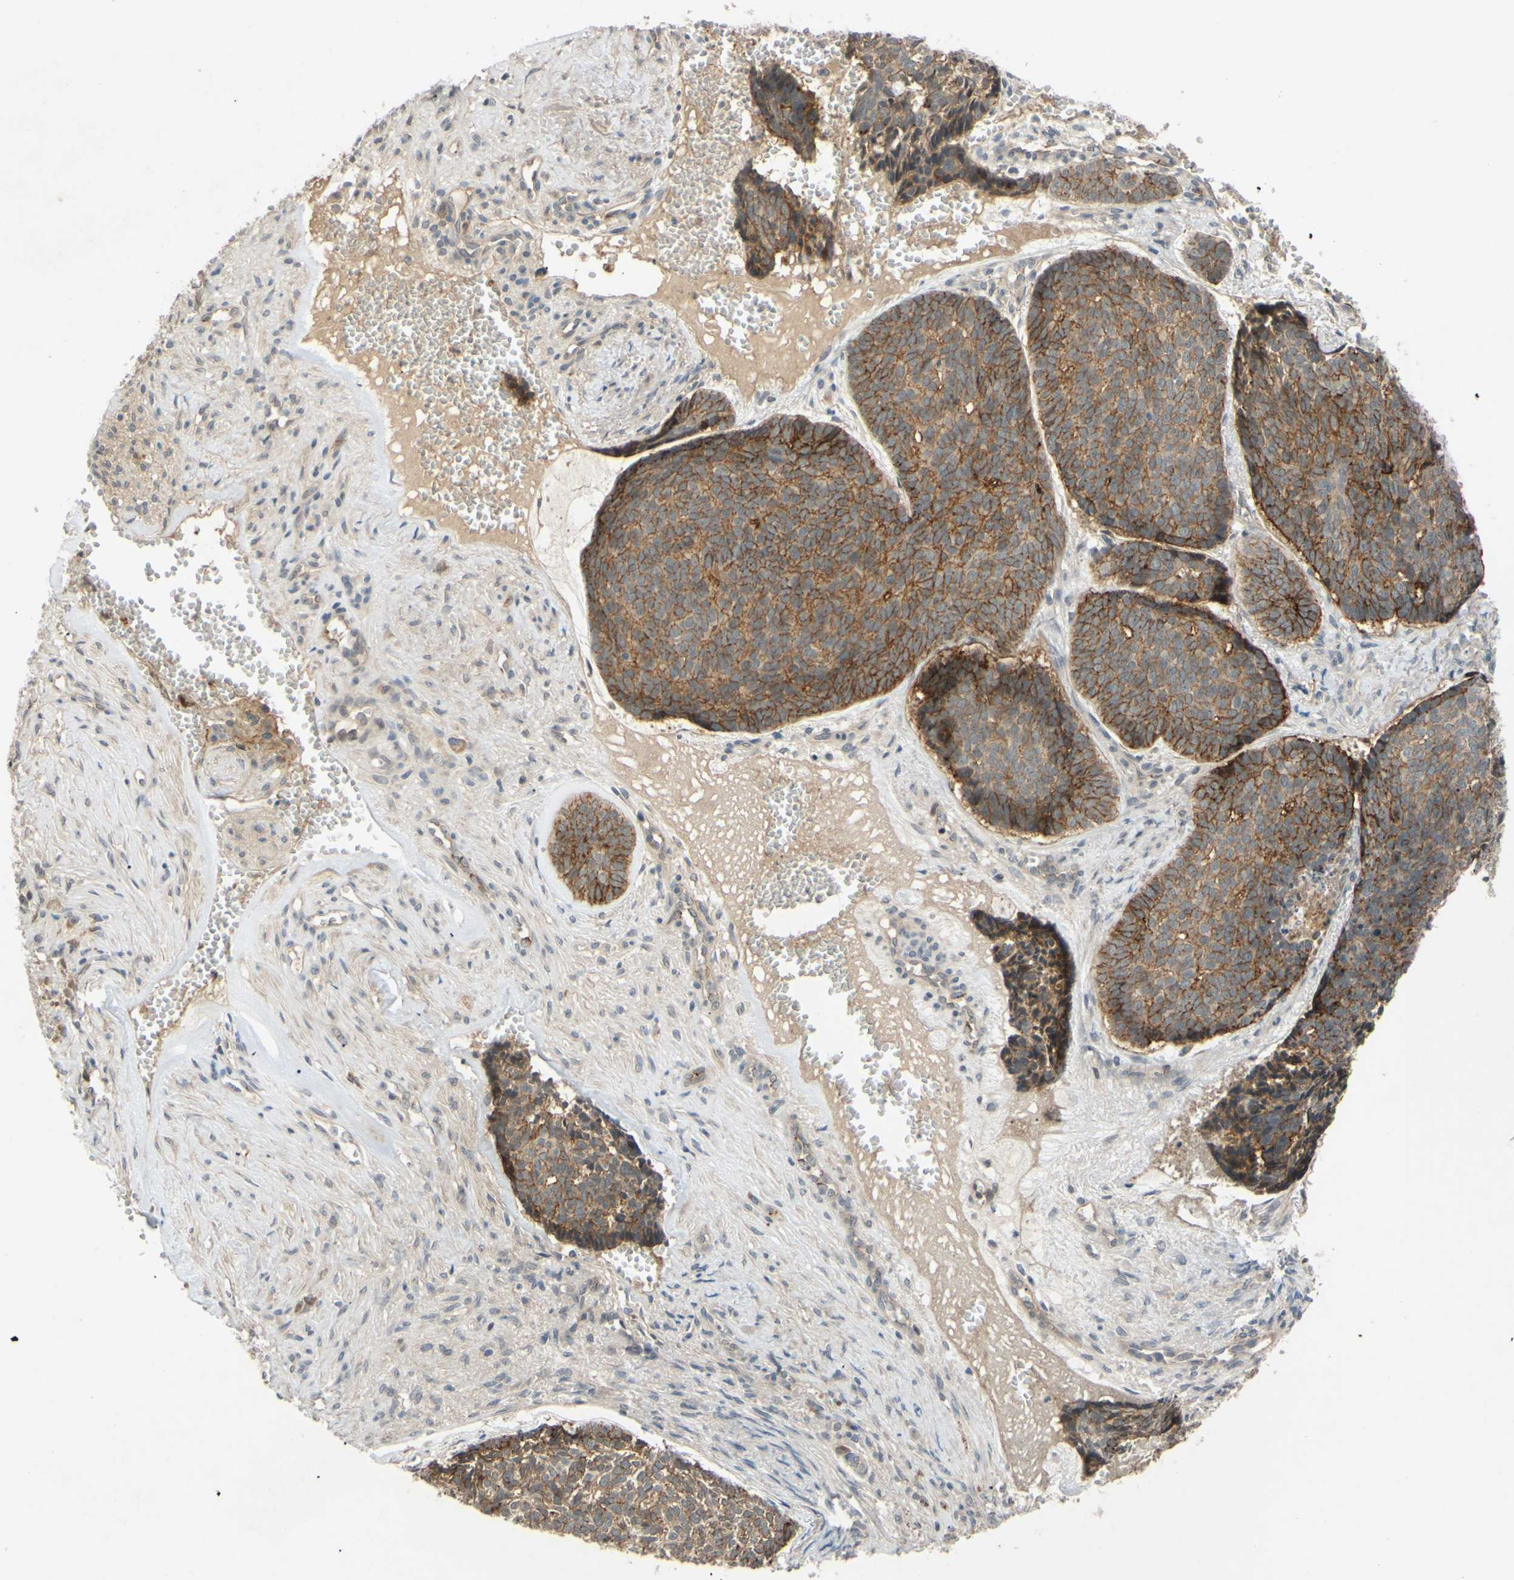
{"staining": {"intensity": "strong", "quantity": "25%-75%", "location": "cytoplasmic/membranous"}, "tissue": "skin cancer", "cell_type": "Tumor cells", "image_type": "cancer", "snomed": [{"axis": "morphology", "description": "Basal cell carcinoma"}, {"axis": "topography", "description": "Skin"}], "caption": "Skin cancer (basal cell carcinoma) tissue shows strong cytoplasmic/membranous expression in approximately 25%-75% of tumor cells, visualized by immunohistochemistry. (brown staining indicates protein expression, while blue staining denotes nuclei).", "gene": "ALK", "patient": {"sex": "male", "age": 84}}